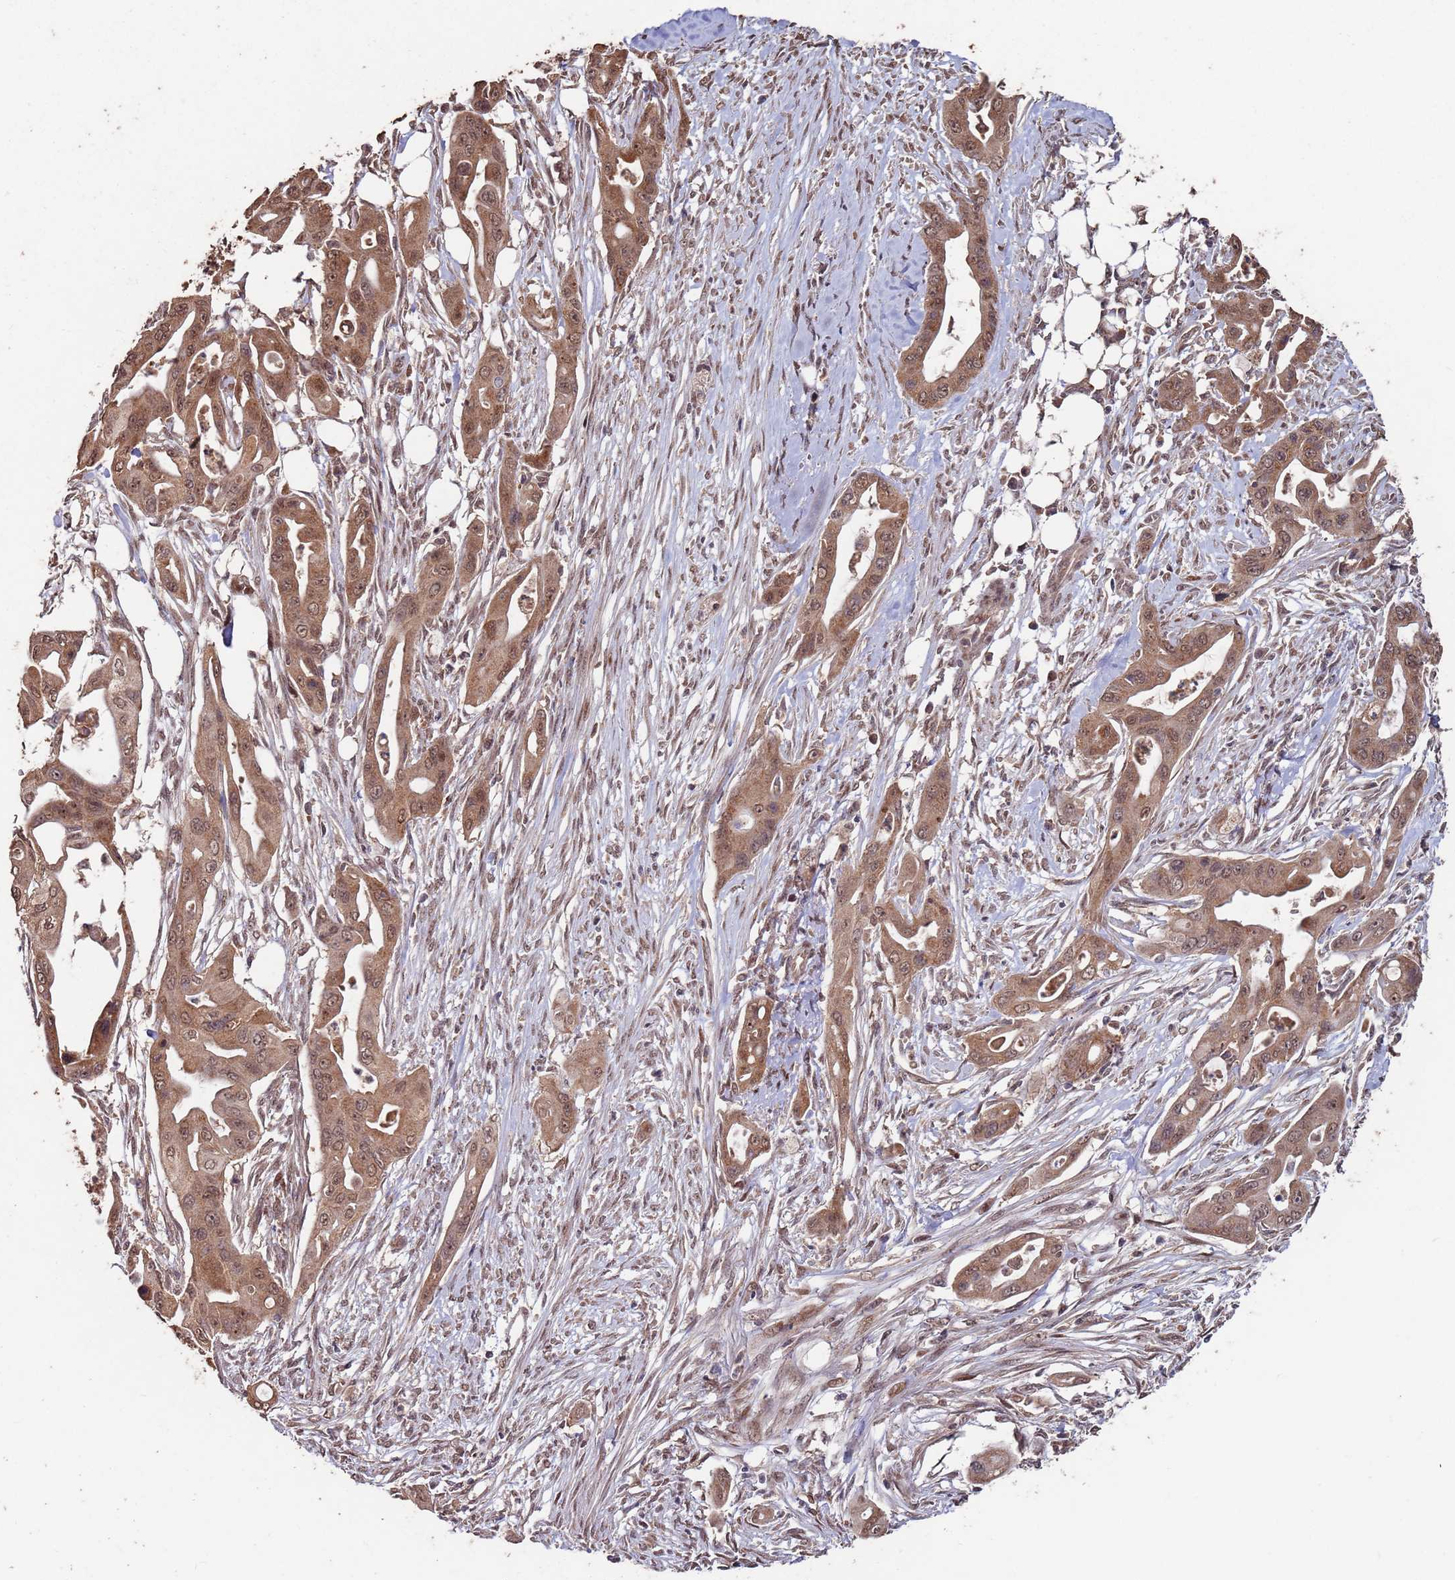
{"staining": {"intensity": "moderate", "quantity": ">75%", "location": "cytoplasmic/membranous,nuclear"}, "tissue": "ovarian cancer", "cell_type": "Tumor cells", "image_type": "cancer", "snomed": [{"axis": "morphology", "description": "Cystadenocarcinoma, mucinous, NOS"}, {"axis": "topography", "description": "Ovary"}], "caption": "Ovarian cancer tissue shows moderate cytoplasmic/membranous and nuclear expression in approximately >75% of tumor cells", "gene": "PRR7", "patient": {"sex": "female", "age": 70}}